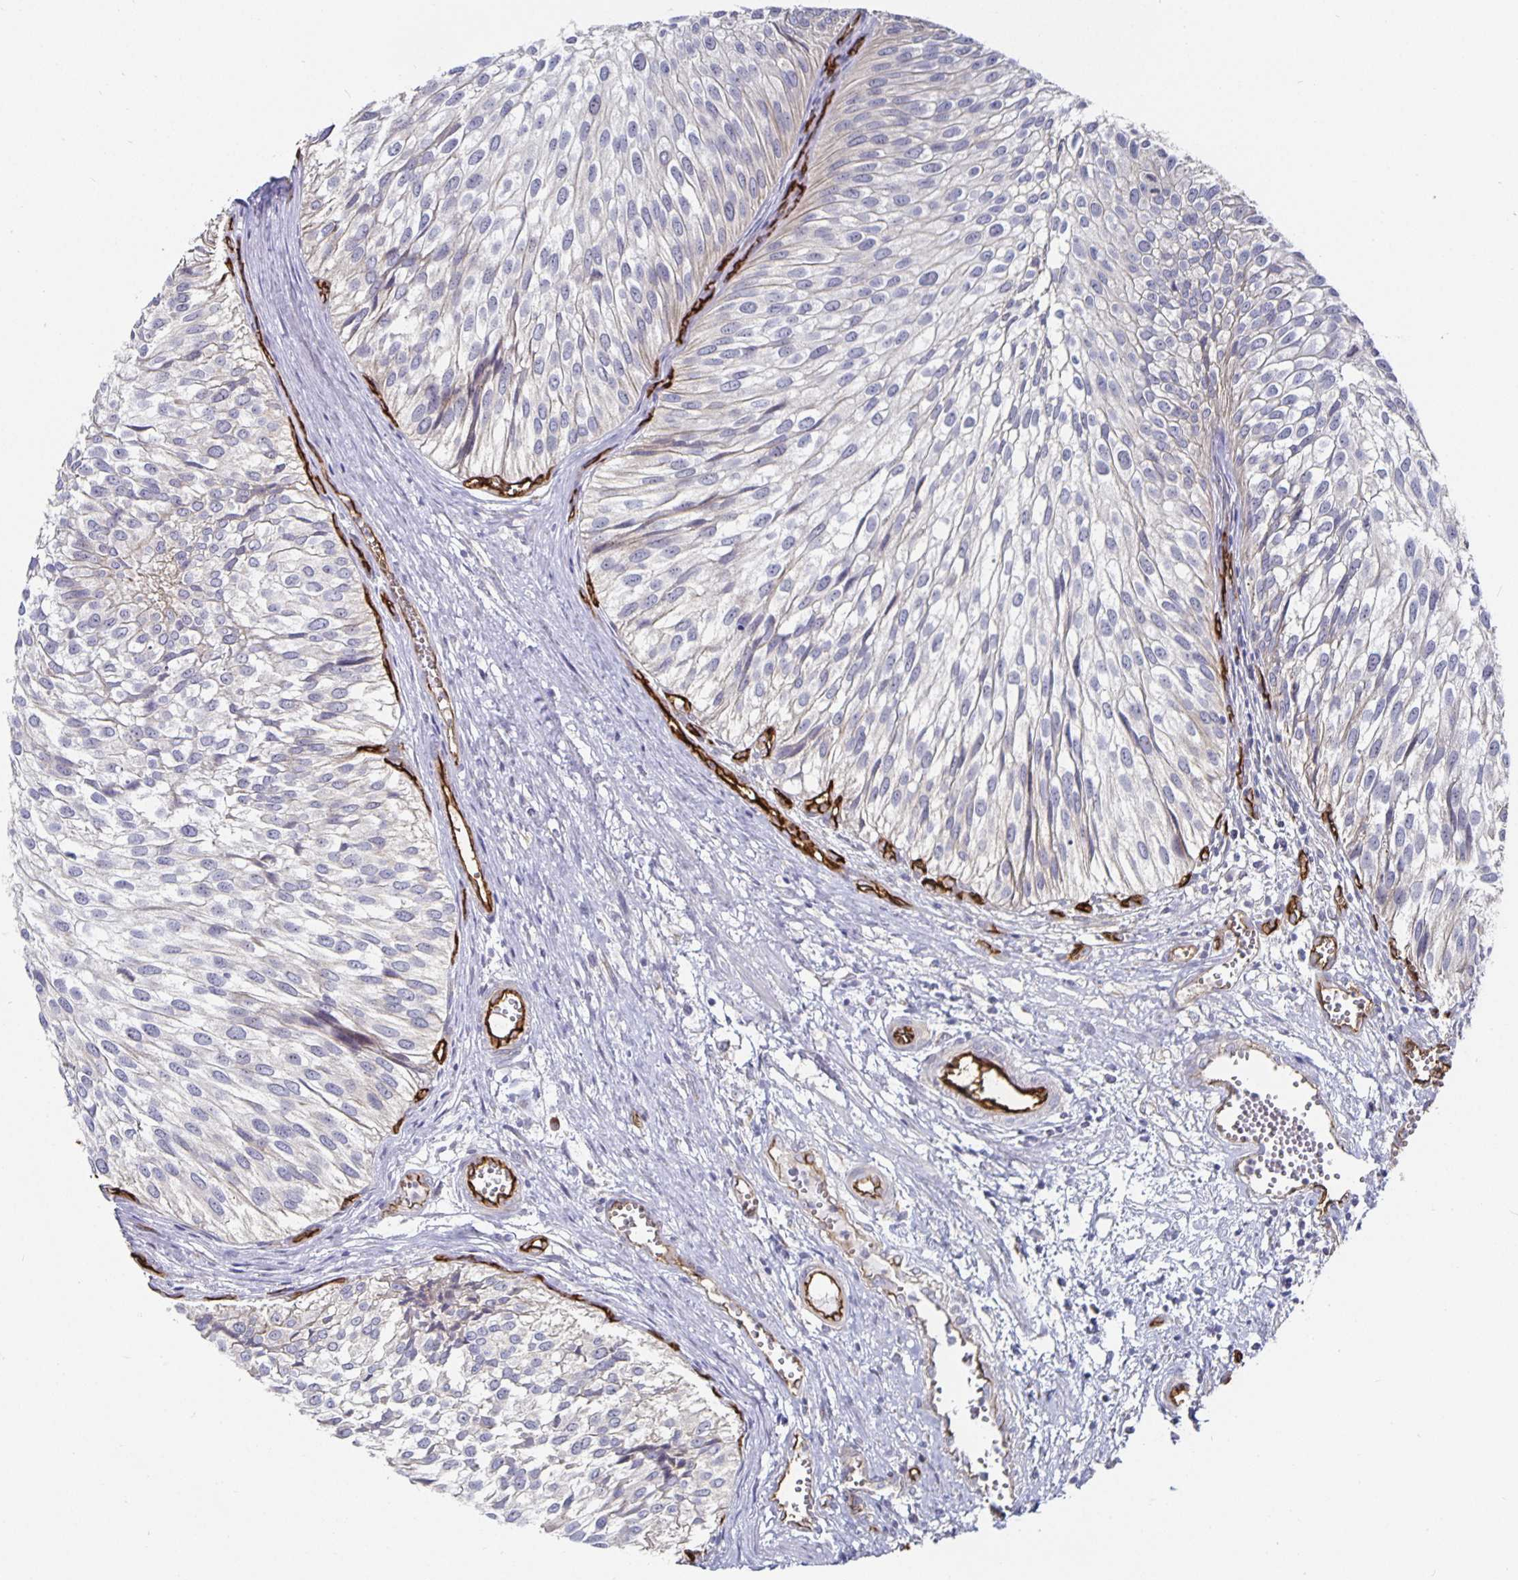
{"staining": {"intensity": "negative", "quantity": "none", "location": "none"}, "tissue": "urothelial cancer", "cell_type": "Tumor cells", "image_type": "cancer", "snomed": [{"axis": "morphology", "description": "Urothelial carcinoma, Low grade"}, {"axis": "topography", "description": "Urinary bladder"}], "caption": "The histopathology image demonstrates no staining of tumor cells in urothelial cancer. The staining was performed using DAB (3,3'-diaminobenzidine) to visualize the protein expression in brown, while the nuclei were stained in blue with hematoxylin (Magnification: 20x).", "gene": "PODXL", "patient": {"sex": "male", "age": 91}}